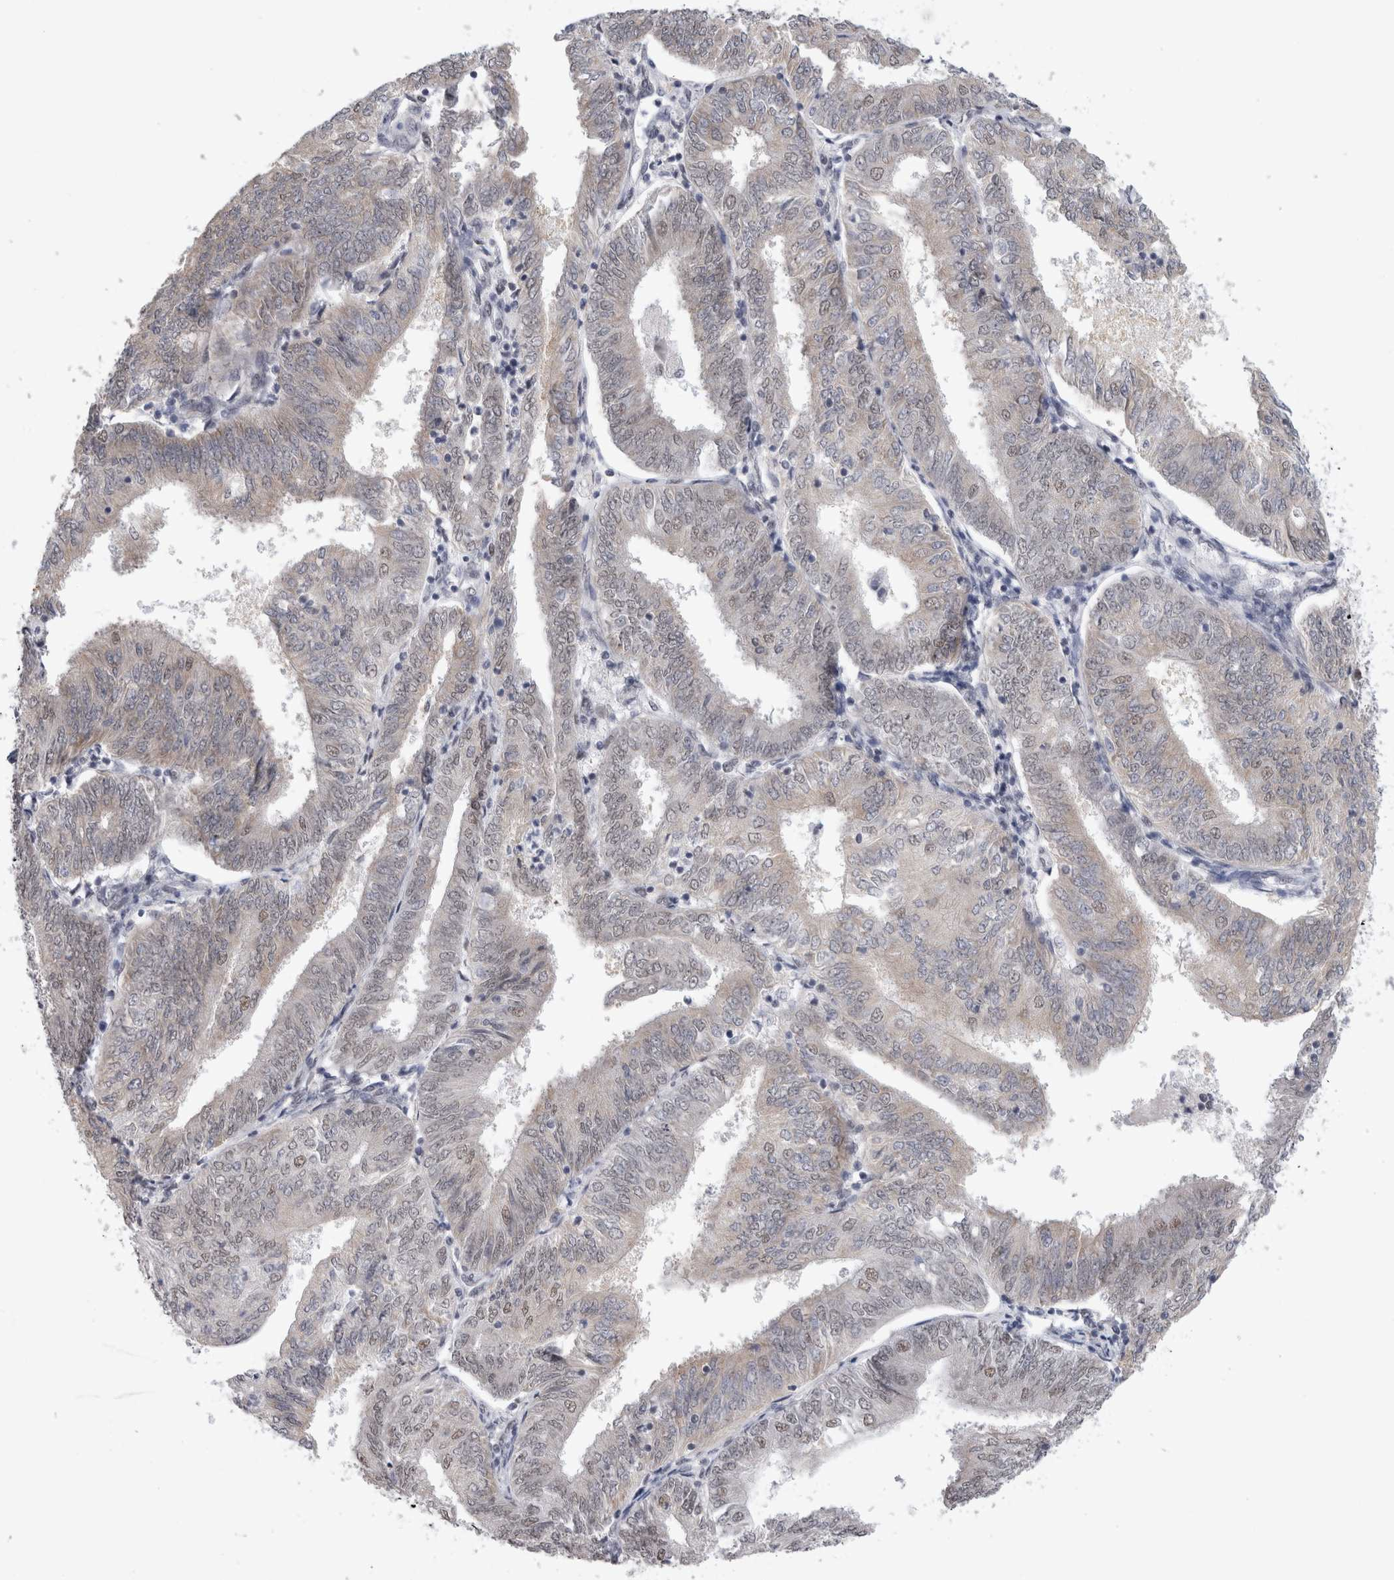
{"staining": {"intensity": "negative", "quantity": "none", "location": "none"}, "tissue": "endometrial cancer", "cell_type": "Tumor cells", "image_type": "cancer", "snomed": [{"axis": "morphology", "description": "Adenocarcinoma, NOS"}, {"axis": "topography", "description": "Endometrium"}], "caption": "Endometrial adenocarcinoma was stained to show a protein in brown. There is no significant expression in tumor cells. Nuclei are stained in blue.", "gene": "API5", "patient": {"sex": "female", "age": 58}}